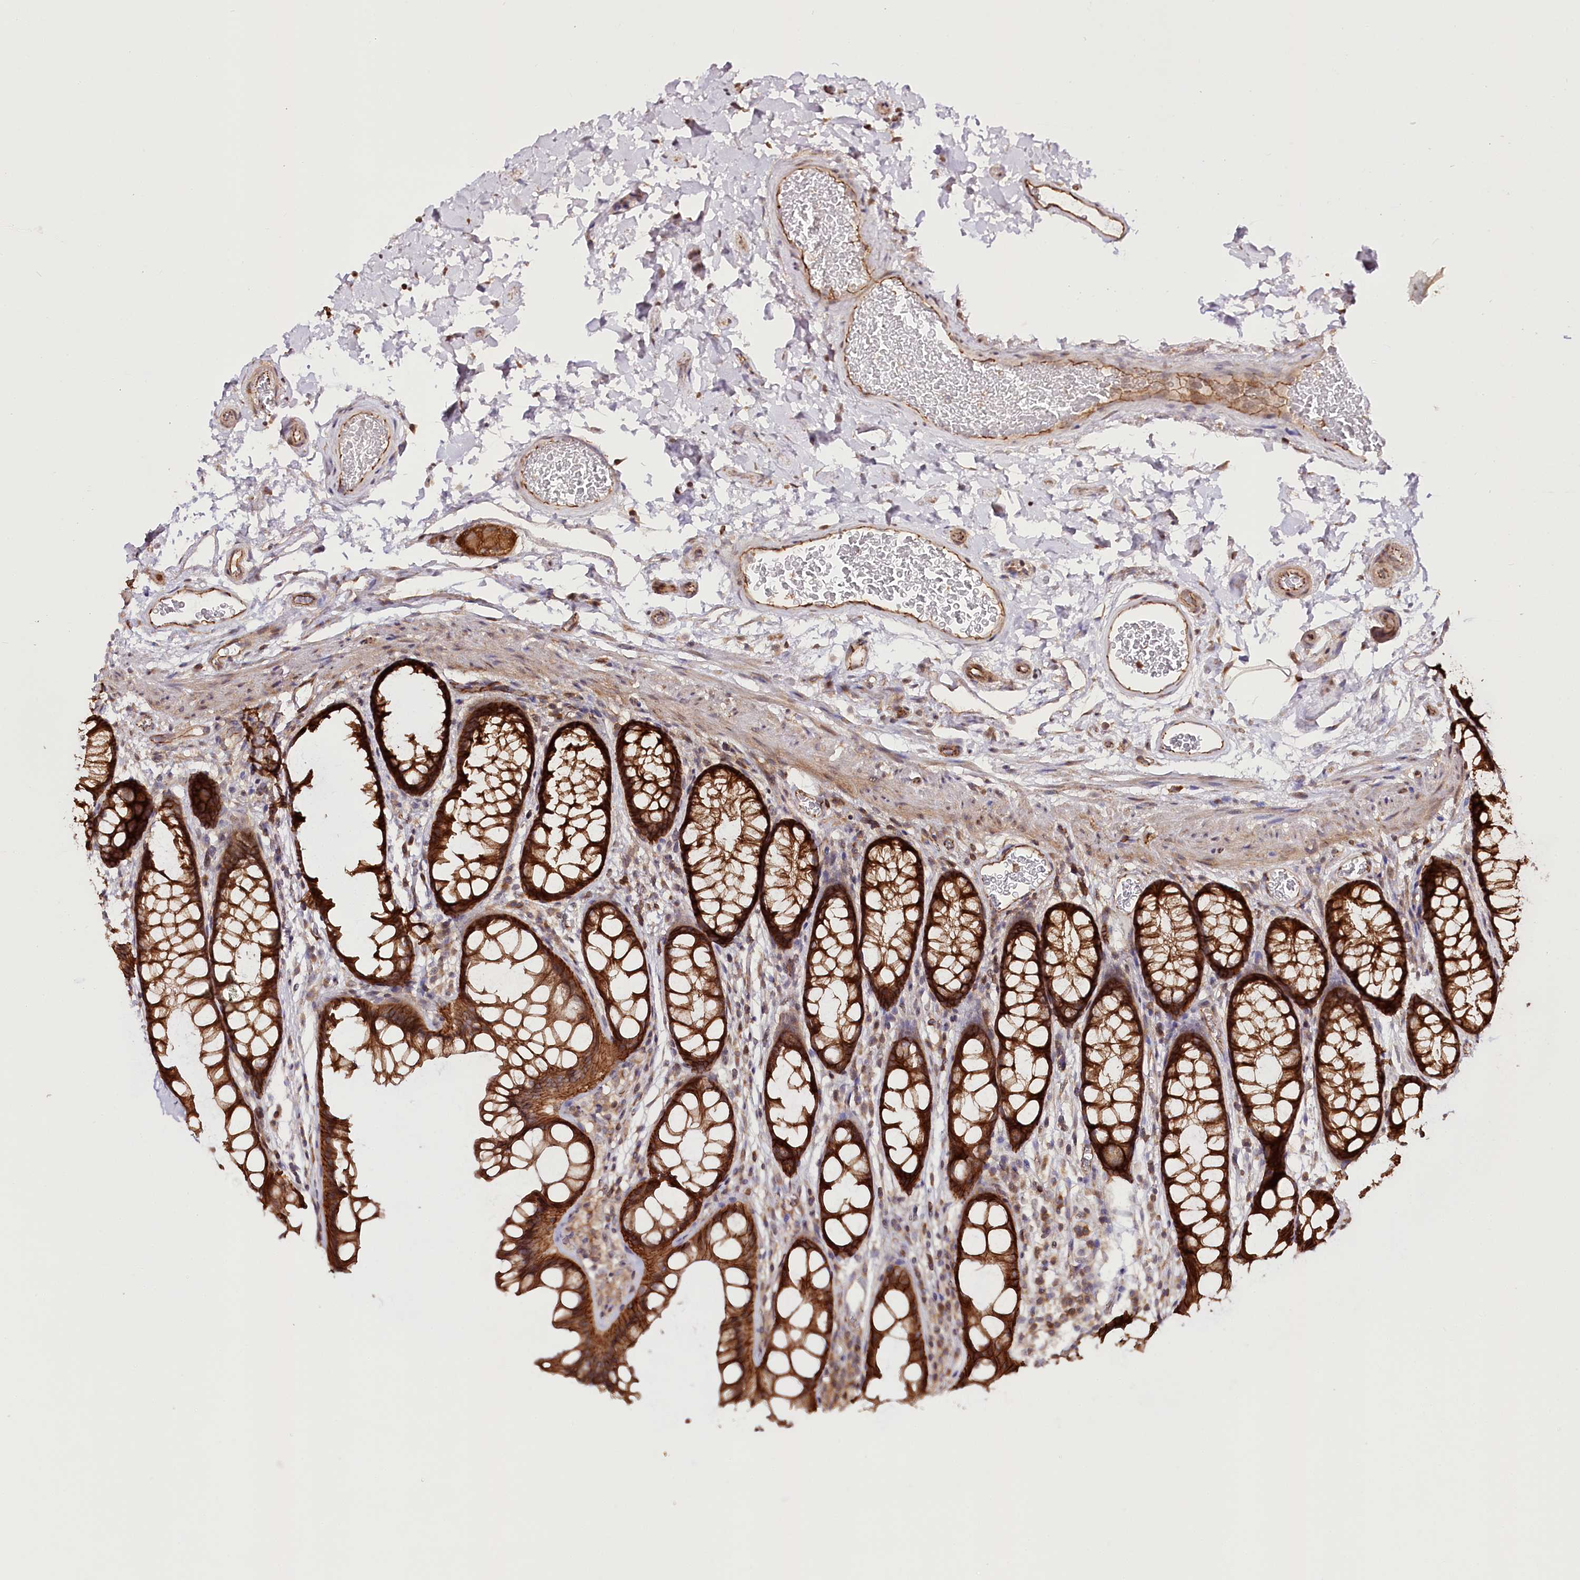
{"staining": {"intensity": "strong", "quantity": ">75%", "location": "cytoplasmic/membranous"}, "tissue": "colon", "cell_type": "Endothelial cells", "image_type": "normal", "snomed": [{"axis": "morphology", "description": "Normal tissue, NOS"}, {"axis": "topography", "description": "Colon"}], "caption": "The histopathology image shows staining of unremarkable colon, revealing strong cytoplasmic/membranous protein positivity (brown color) within endothelial cells.", "gene": "DHX29", "patient": {"sex": "female", "age": 82}}